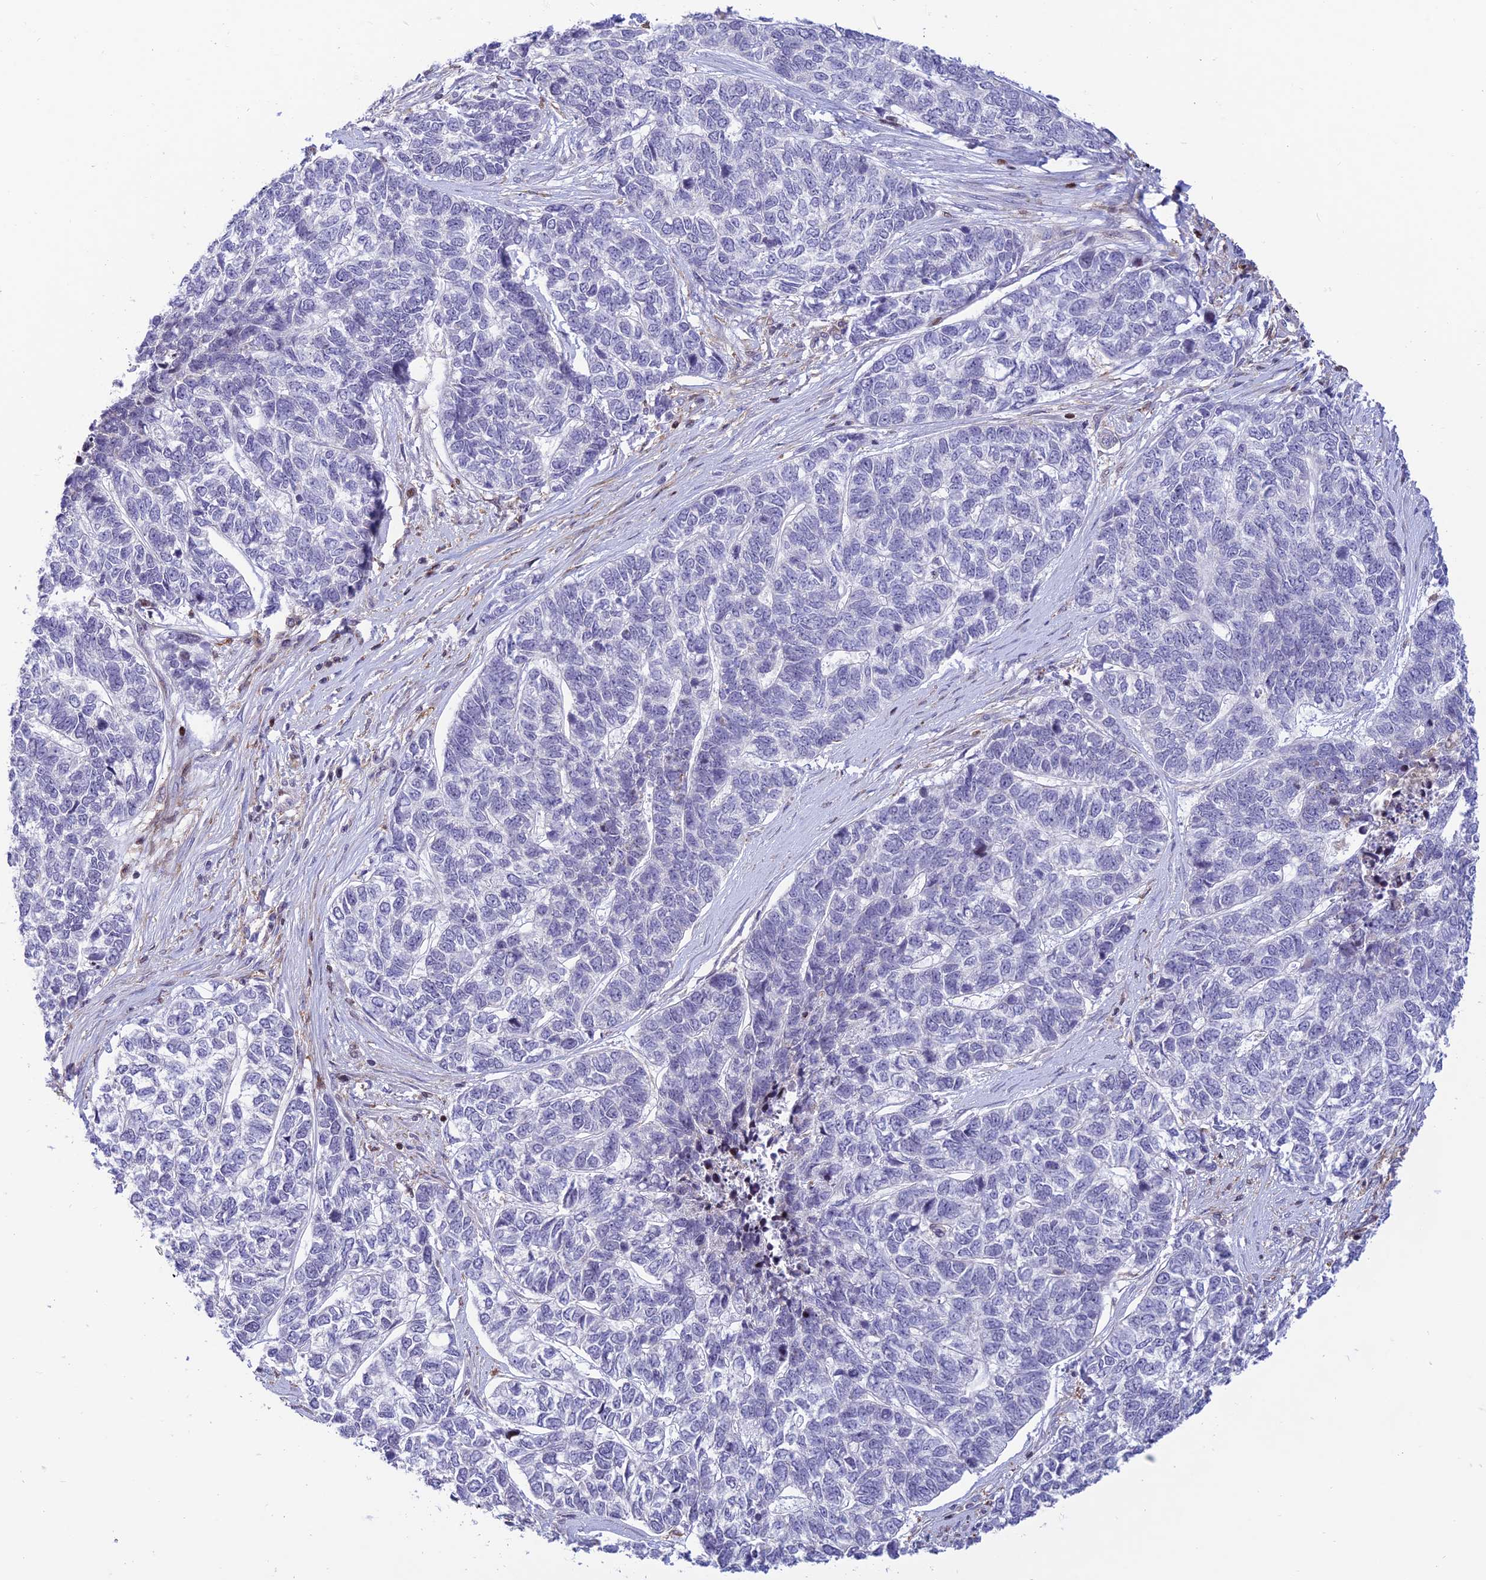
{"staining": {"intensity": "negative", "quantity": "none", "location": "none"}, "tissue": "skin cancer", "cell_type": "Tumor cells", "image_type": "cancer", "snomed": [{"axis": "morphology", "description": "Basal cell carcinoma"}, {"axis": "topography", "description": "Skin"}], "caption": "Immunohistochemistry (IHC) of human skin cancer demonstrates no staining in tumor cells.", "gene": "FAM186B", "patient": {"sex": "female", "age": 65}}